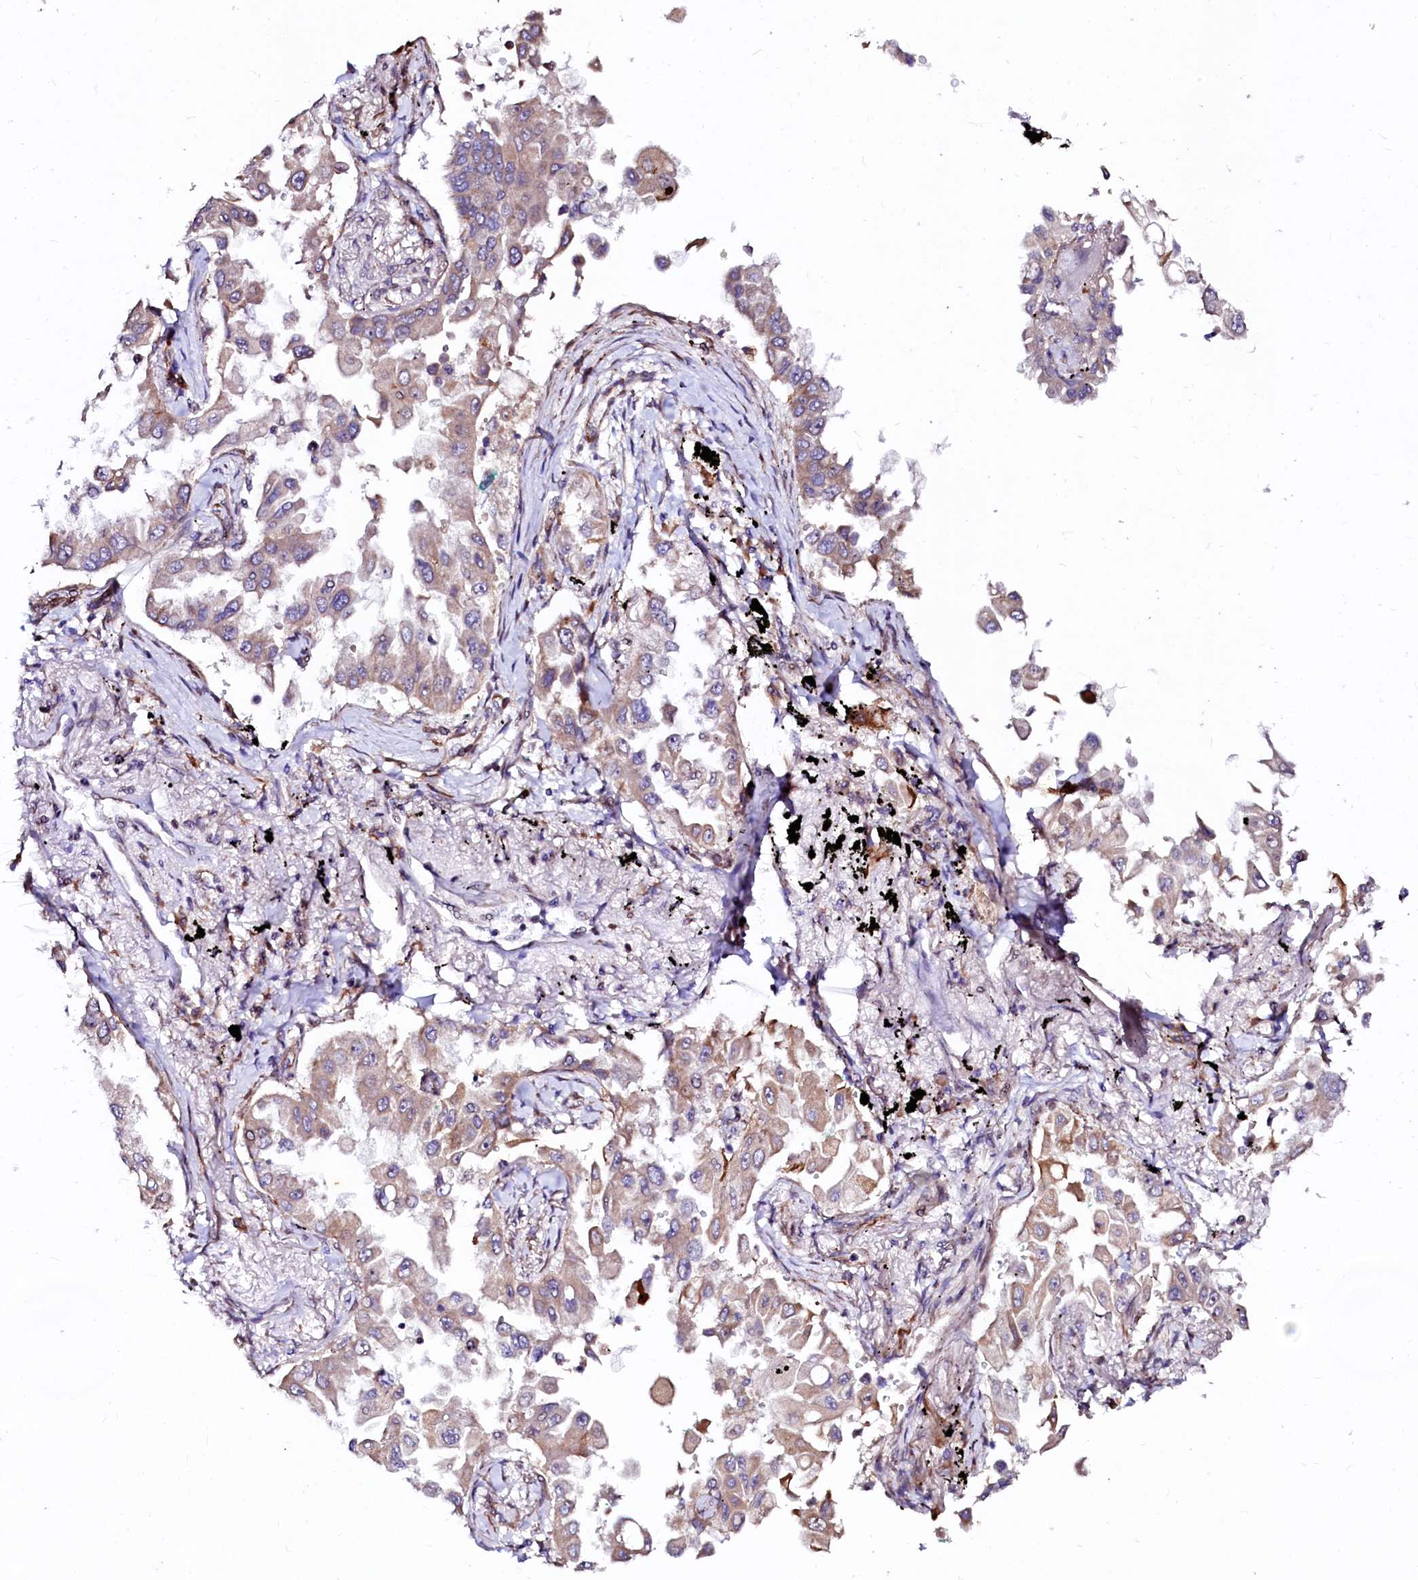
{"staining": {"intensity": "weak", "quantity": ">75%", "location": "cytoplasmic/membranous"}, "tissue": "lung cancer", "cell_type": "Tumor cells", "image_type": "cancer", "snomed": [{"axis": "morphology", "description": "Adenocarcinoma, NOS"}, {"axis": "topography", "description": "Lung"}], "caption": "A low amount of weak cytoplasmic/membranous expression is present in about >75% of tumor cells in lung cancer tissue. The staining was performed using DAB (3,3'-diaminobenzidine), with brown indicating positive protein expression. Nuclei are stained blue with hematoxylin.", "gene": "GPR176", "patient": {"sex": "female", "age": 67}}